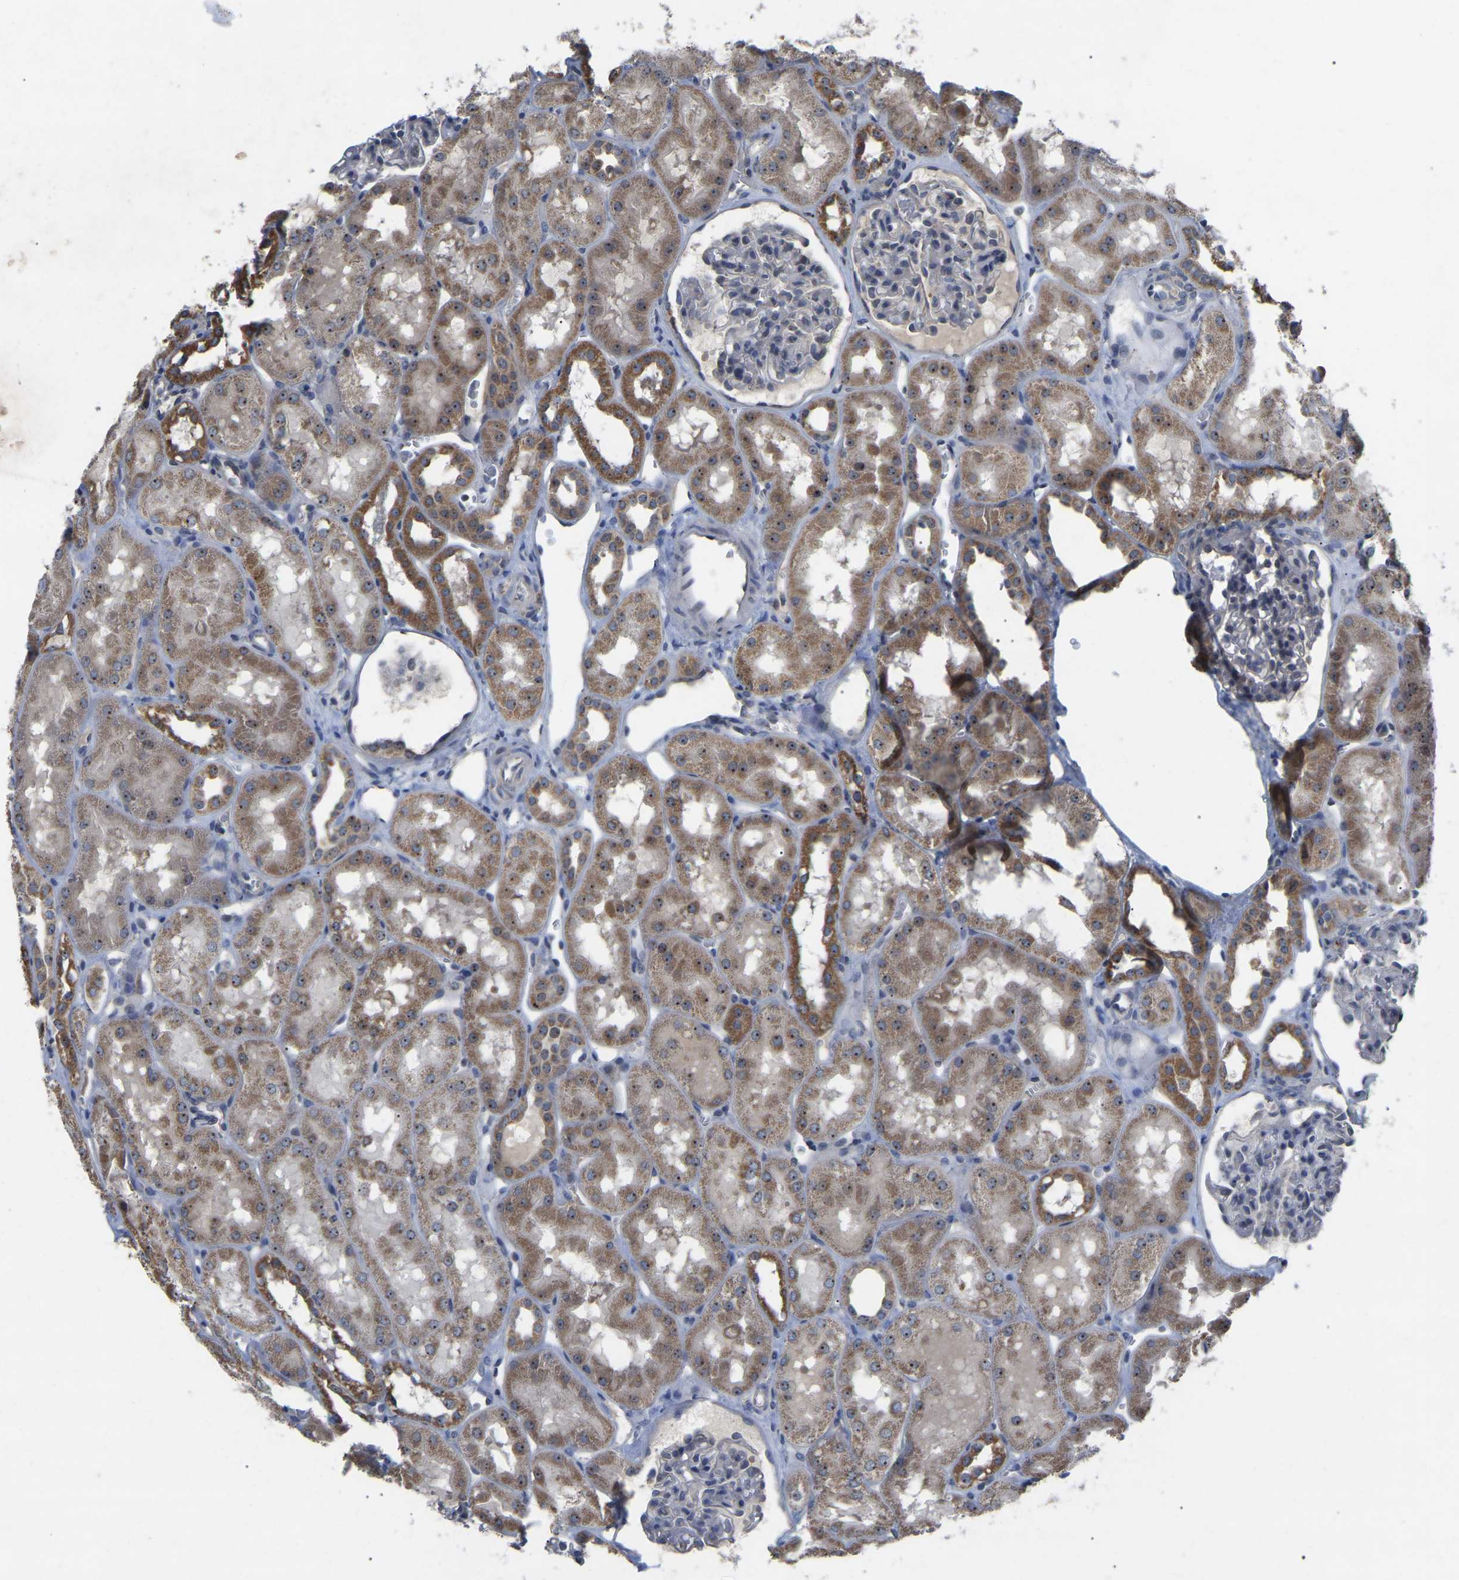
{"staining": {"intensity": "weak", "quantity": "<25%", "location": "nuclear"}, "tissue": "kidney", "cell_type": "Cells in glomeruli", "image_type": "normal", "snomed": [{"axis": "morphology", "description": "Normal tissue, NOS"}, {"axis": "topography", "description": "Kidney"}, {"axis": "topography", "description": "Urinary bladder"}], "caption": "The micrograph exhibits no significant staining in cells in glomeruli of kidney. (DAB IHC with hematoxylin counter stain).", "gene": "NOP53", "patient": {"sex": "male", "age": 16}}